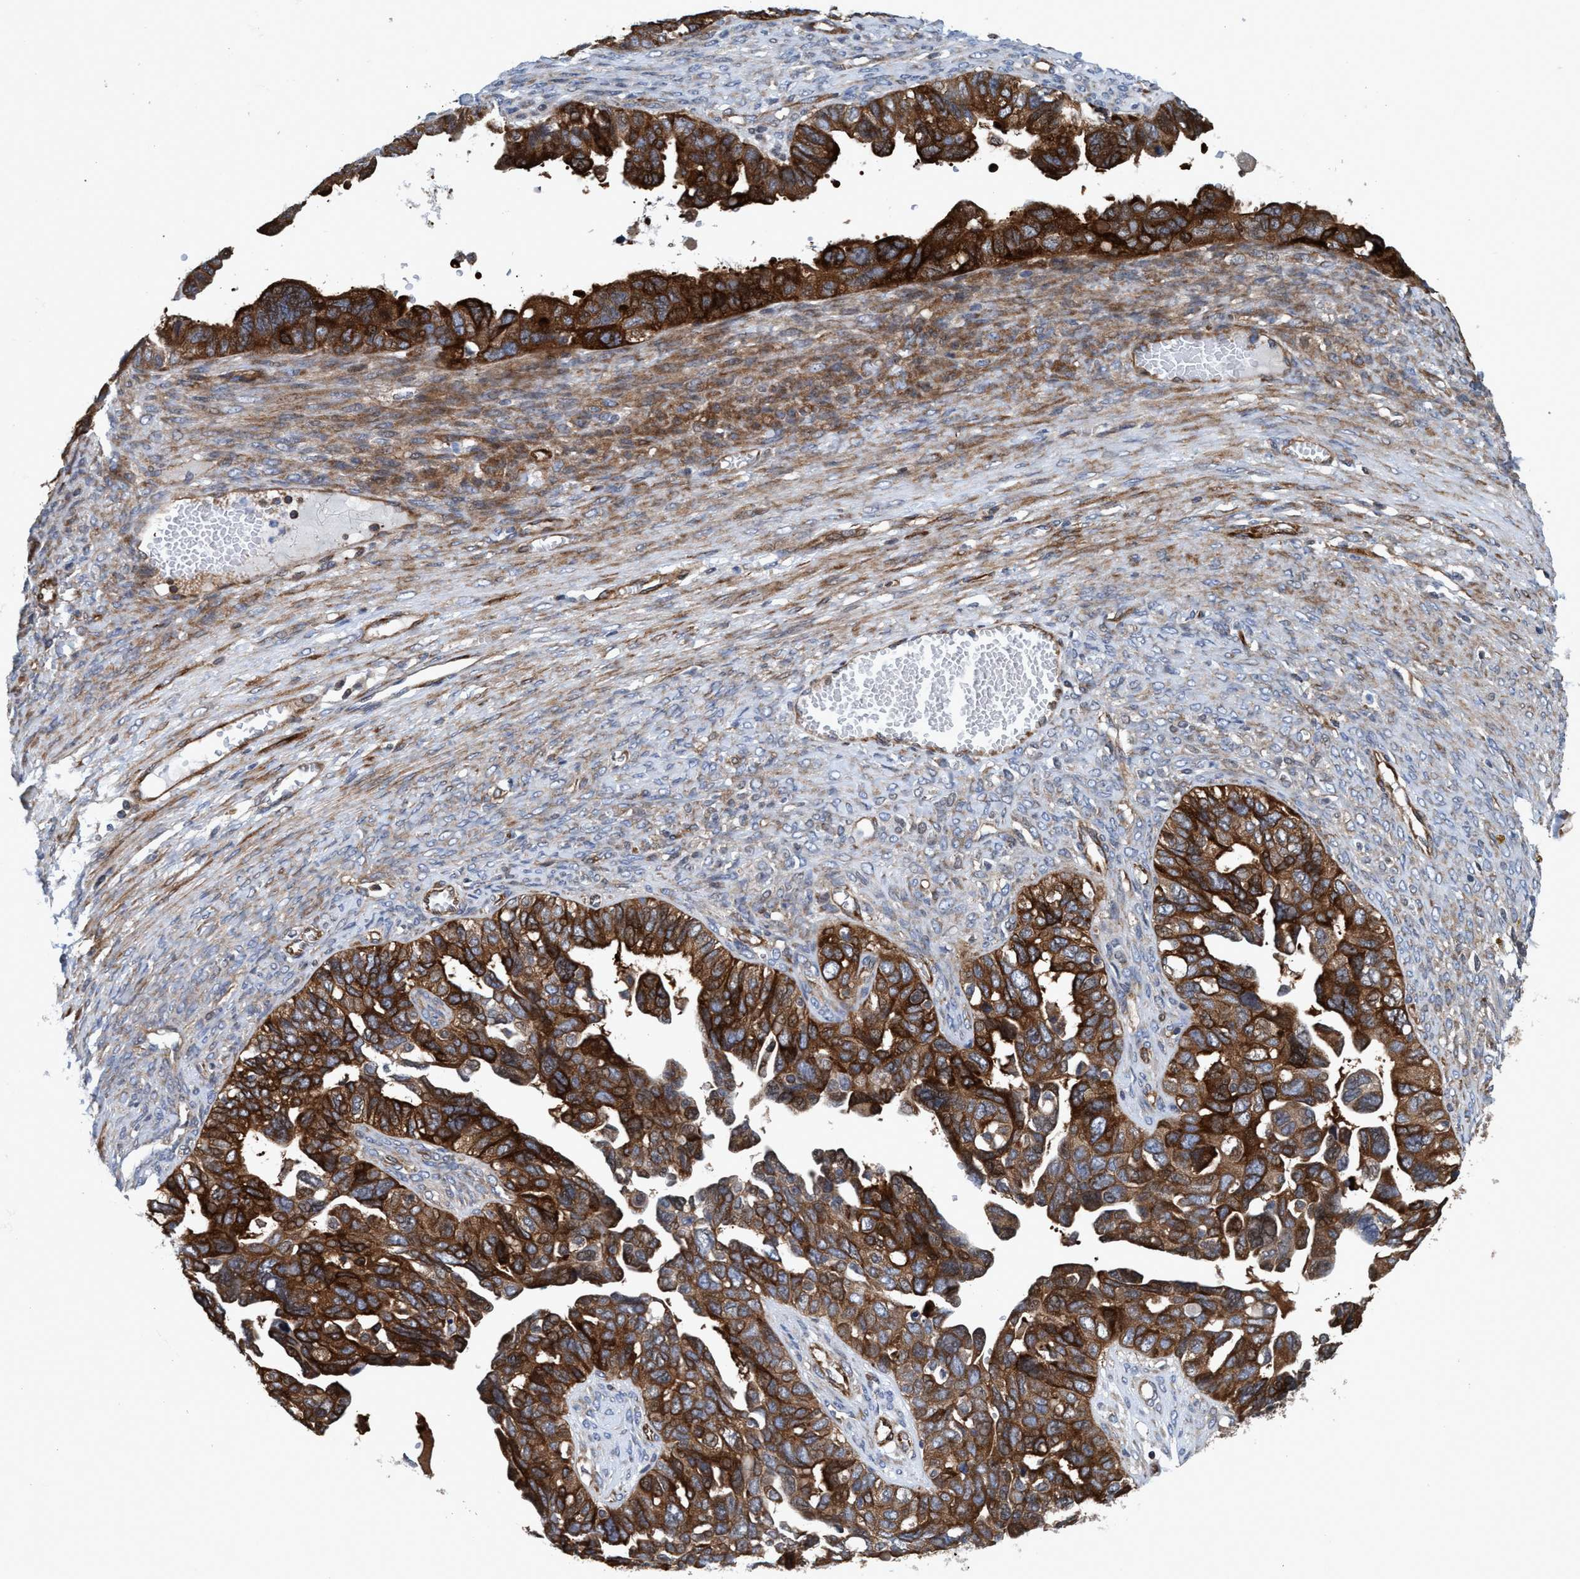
{"staining": {"intensity": "strong", "quantity": ">75%", "location": "cytoplasmic/membranous"}, "tissue": "ovarian cancer", "cell_type": "Tumor cells", "image_type": "cancer", "snomed": [{"axis": "morphology", "description": "Cystadenocarcinoma, serous, NOS"}, {"axis": "topography", "description": "Ovary"}], "caption": "Immunohistochemical staining of ovarian serous cystadenocarcinoma displays high levels of strong cytoplasmic/membranous protein staining in approximately >75% of tumor cells. (DAB (3,3'-diaminobenzidine) = brown stain, brightfield microscopy at high magnification).", "gene": "NMT1", "patient": {"sex": "female", "age": 79}}